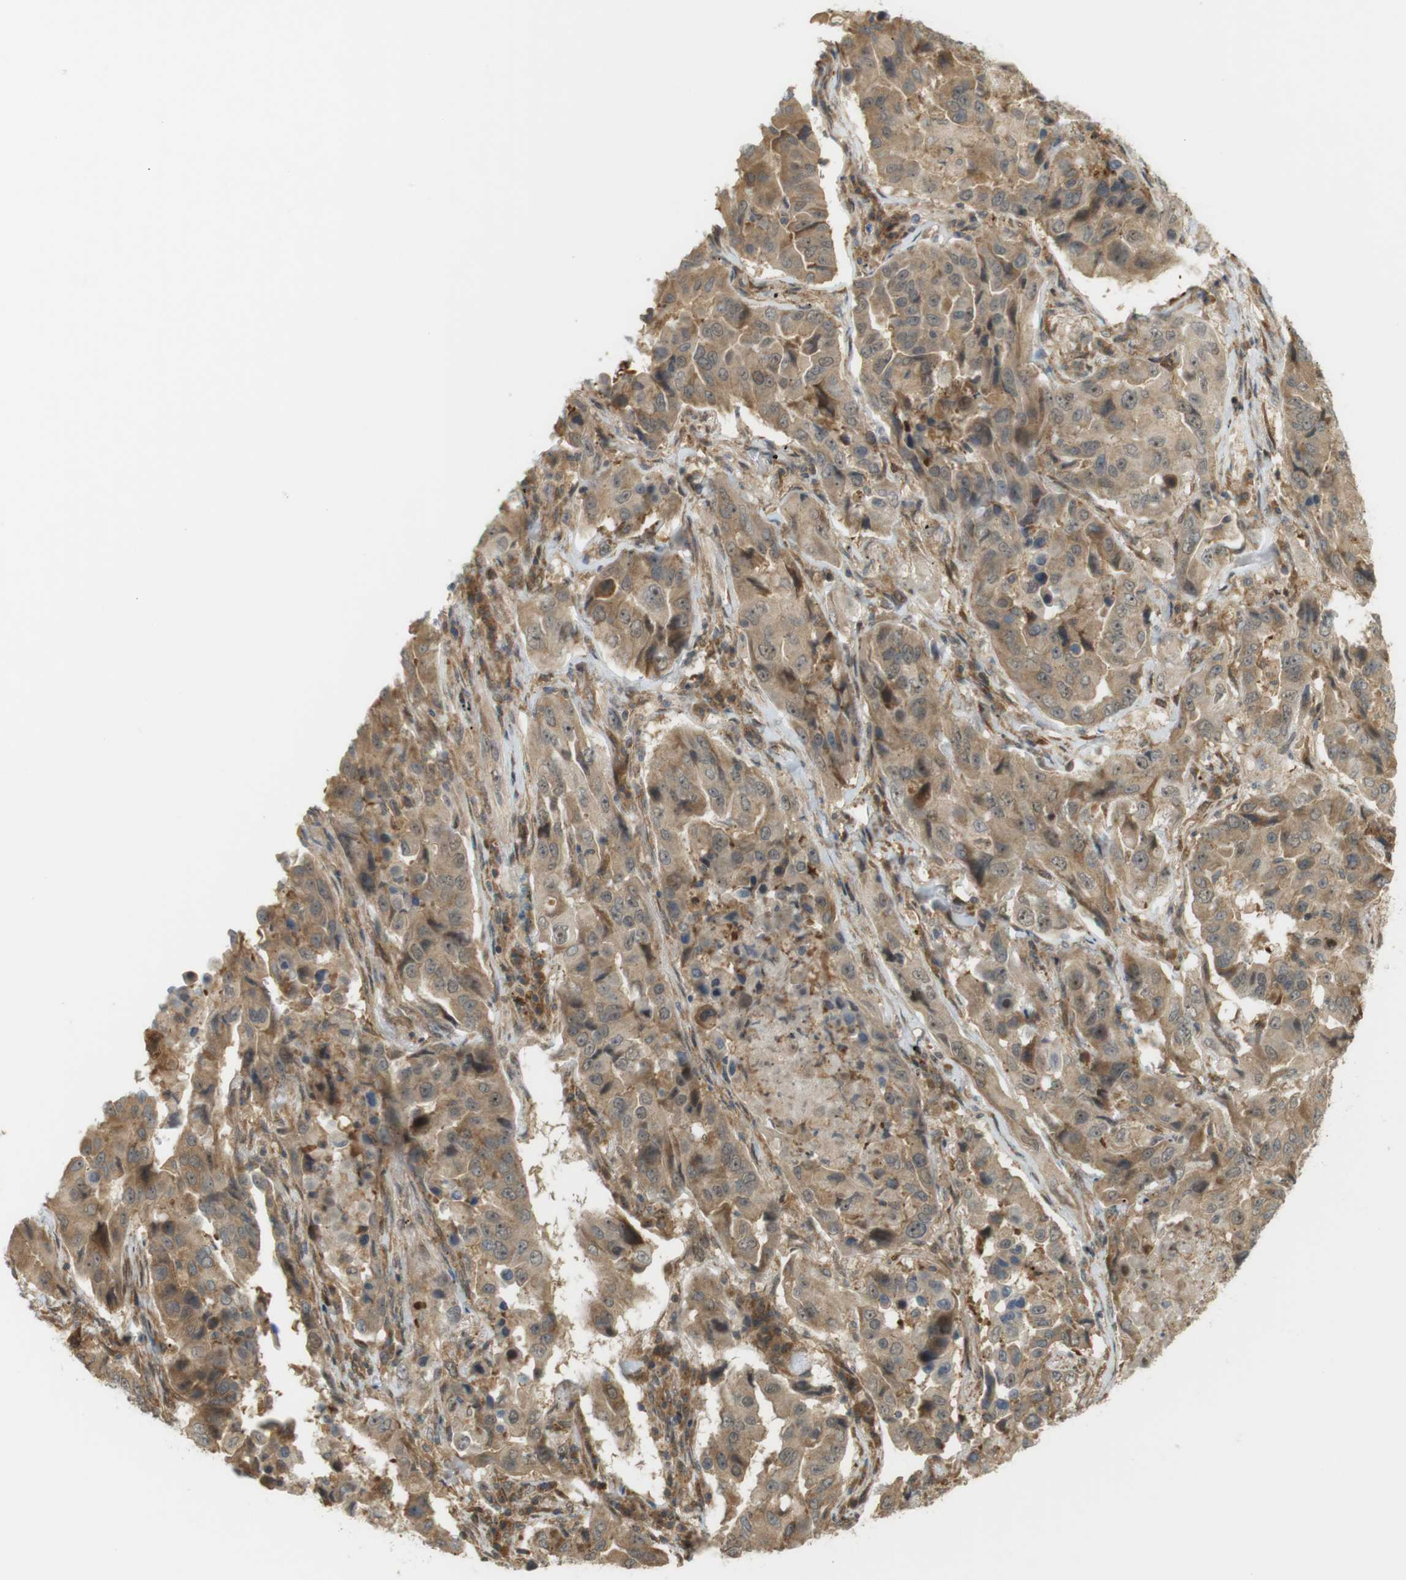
{"staining": {"intensity": "weak", "quantity": ">75%", "location": "cytoplasmic/membranous,nuclear"}, "tissue": "lung cancer", "cell_type": "Tumor cells", "image_type": "cancer", "snomed": [{"axis": "morphology", "description": "Adenocarcinoma, NOS"}, {"axis": "topography", "description": "Lung"}], "caption": "High-magnification brightfield microscopy of lung cancer stained with DAB (brown) and counterstained with hematoxylin (blue). tumor cells exhibit weak cytoplasmic/membranous and nuclear positivity is identified in approximately>75% of cells. (Stains: DAB (3,3'-diaminobenzidine) in brown, nuclei in blue, Microscopy: brightfield microscopy at high magnification).", "gene": "PA2G4", "patient": {"sex": "female", "age": 65}}